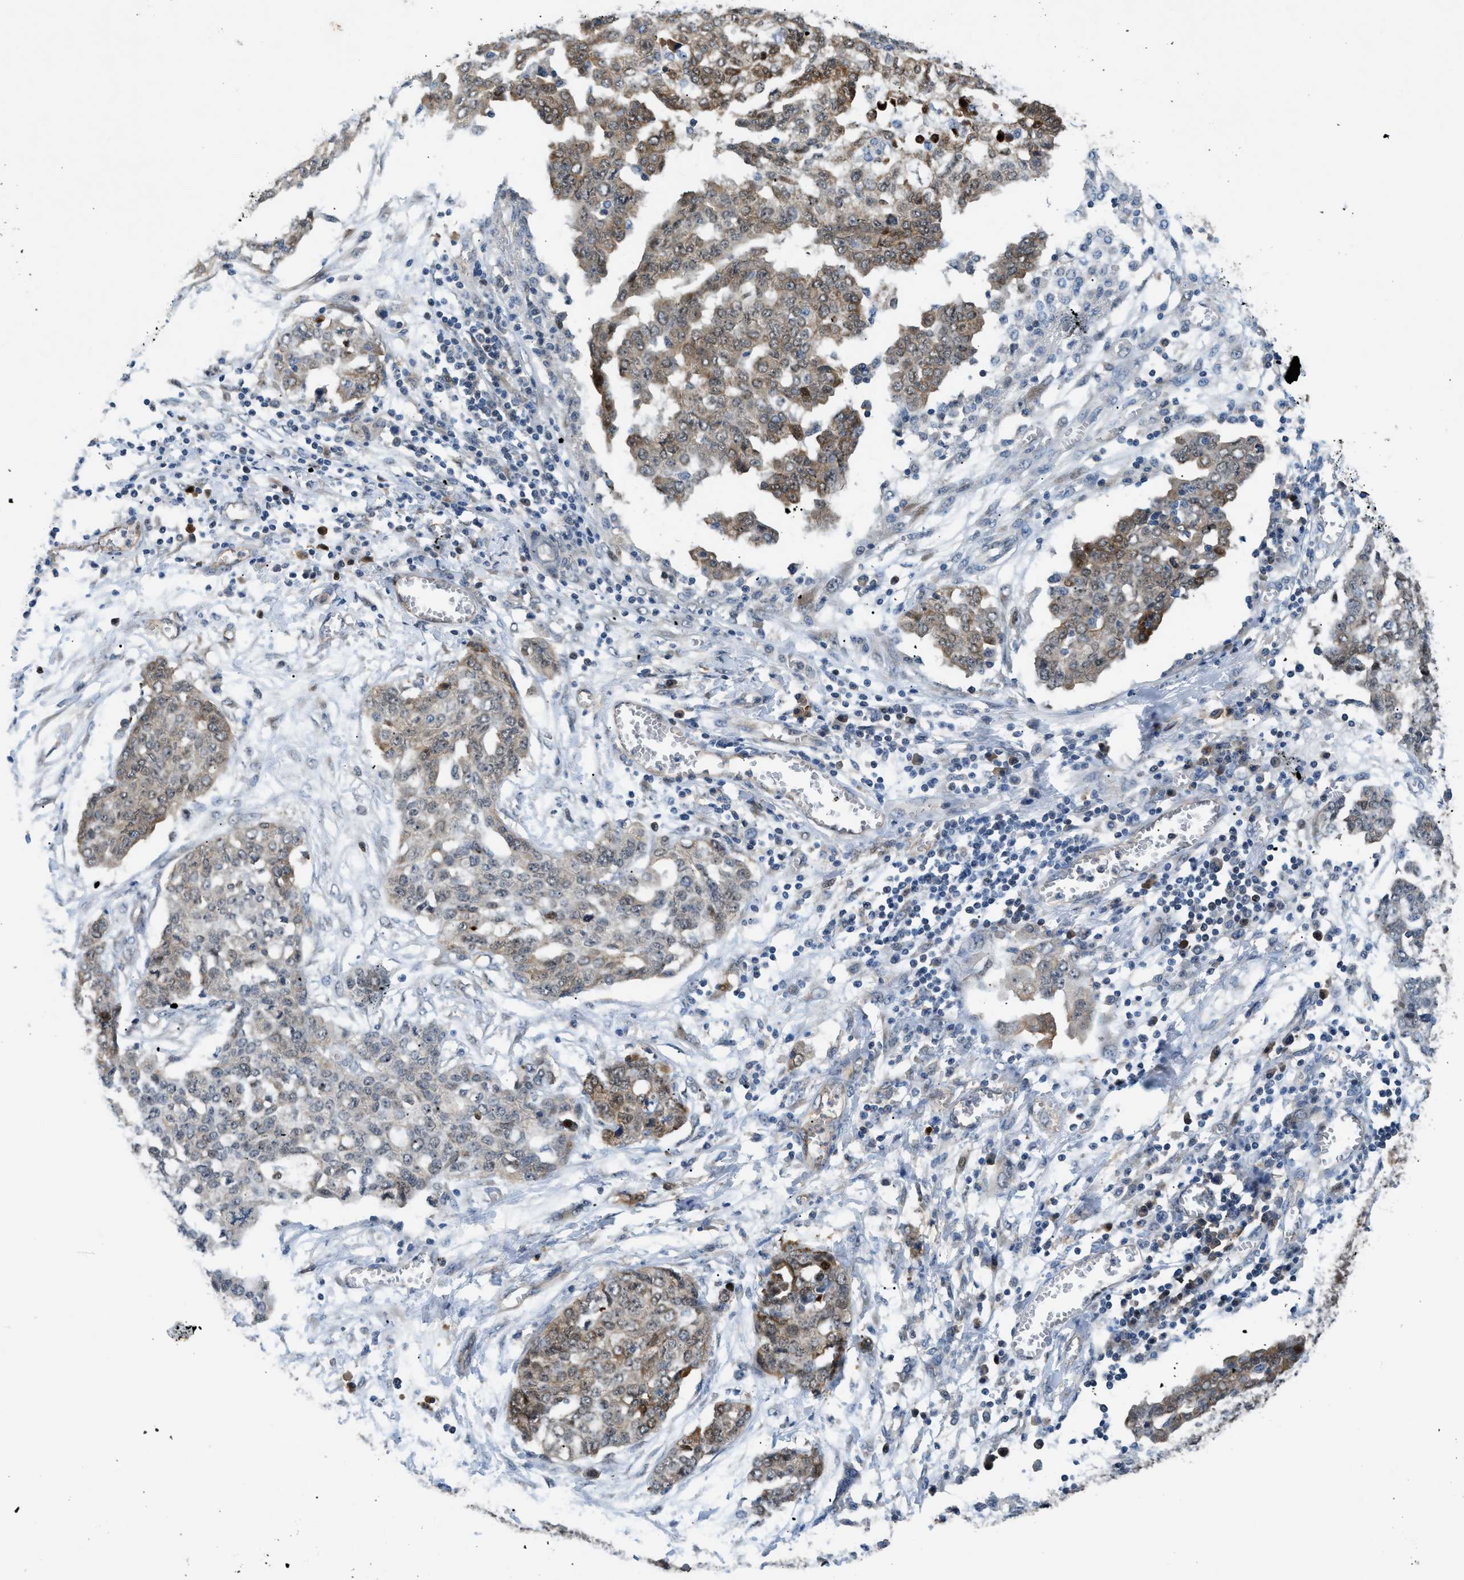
{"staining": {"intensity": "moderate", "quantity": "<25%", "location": "cytoplasmic/membranous"}, "tissue": "ovarian cancer", "cell_type": "Tumor cells", "image_type": "cancer", "snomed": [{"axis": "morphology", "description": "Cystadenocarcinoma, serous, NOS"}, {"axis": "topography", "description": "Soft tissue"}, {"axis": "topography", "description": "Ovary"}], "caption": "This histopathology image exhibits immunohistochemistry (IHC) staining of human ovarian cancer, with low moderate cytoplasmic/membranous staining in approximately <25% of tumor cells.", "gene": "TRAK2", "patient": {"sex": "female", "age": 57}}